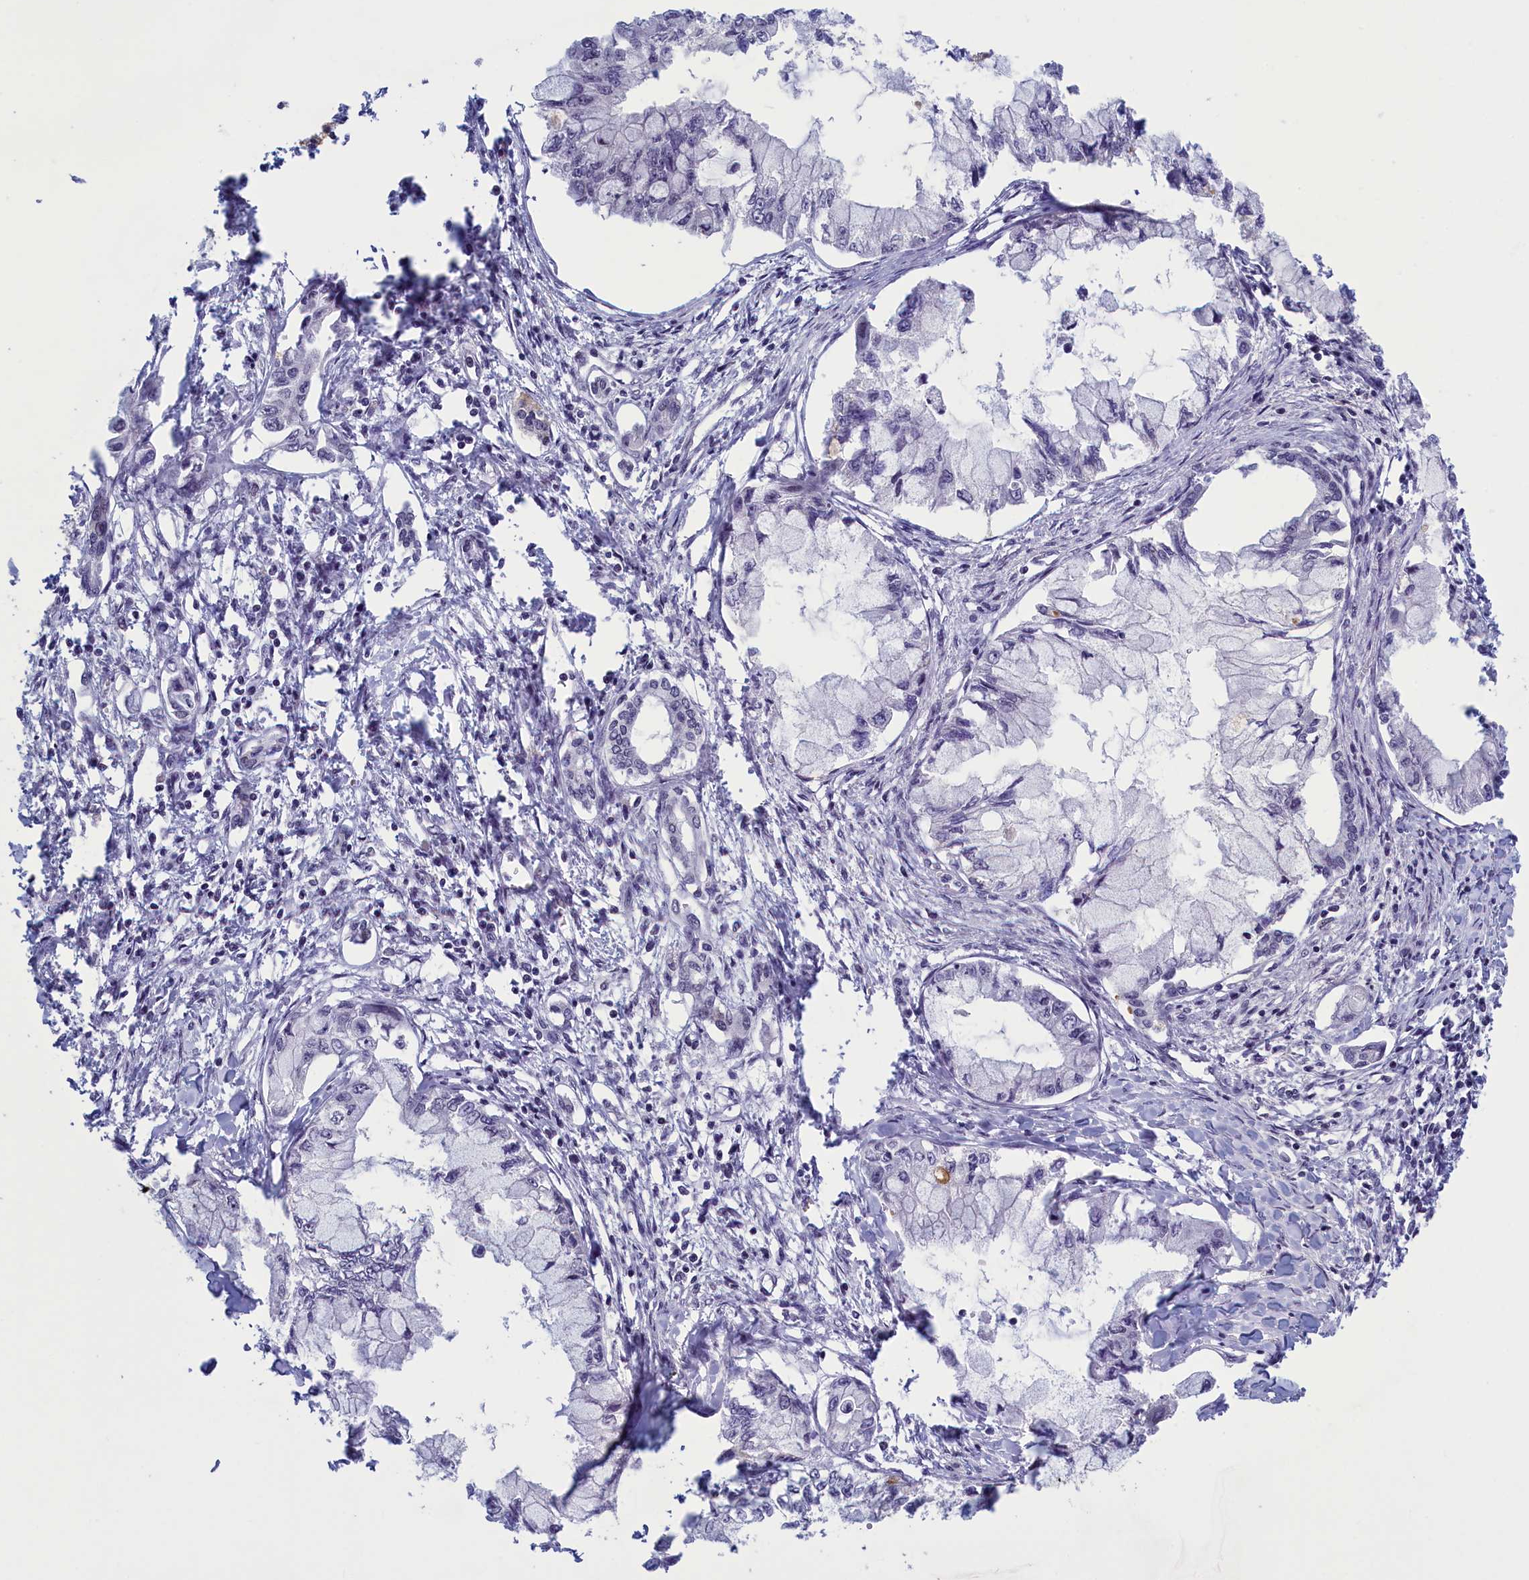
{"staining": {"intensity": "negative", "quantity": "none", "location": "none"}, "tissue": "pancreatic cancer", "cell_type": "Tumor cells", "image_type": "cancer", "snomed": [{"axis": "morphology", "description": "Adenocarcinoma, NOS"}, {"axis": "topography", "description": "Pancreas"}], "caption": "Tumor cells show no significant positivity in pancreatic cancer (adenocarcinoma).", "gene": "ATF7IP2", "patient": {"sex": "male", "age": 48}}